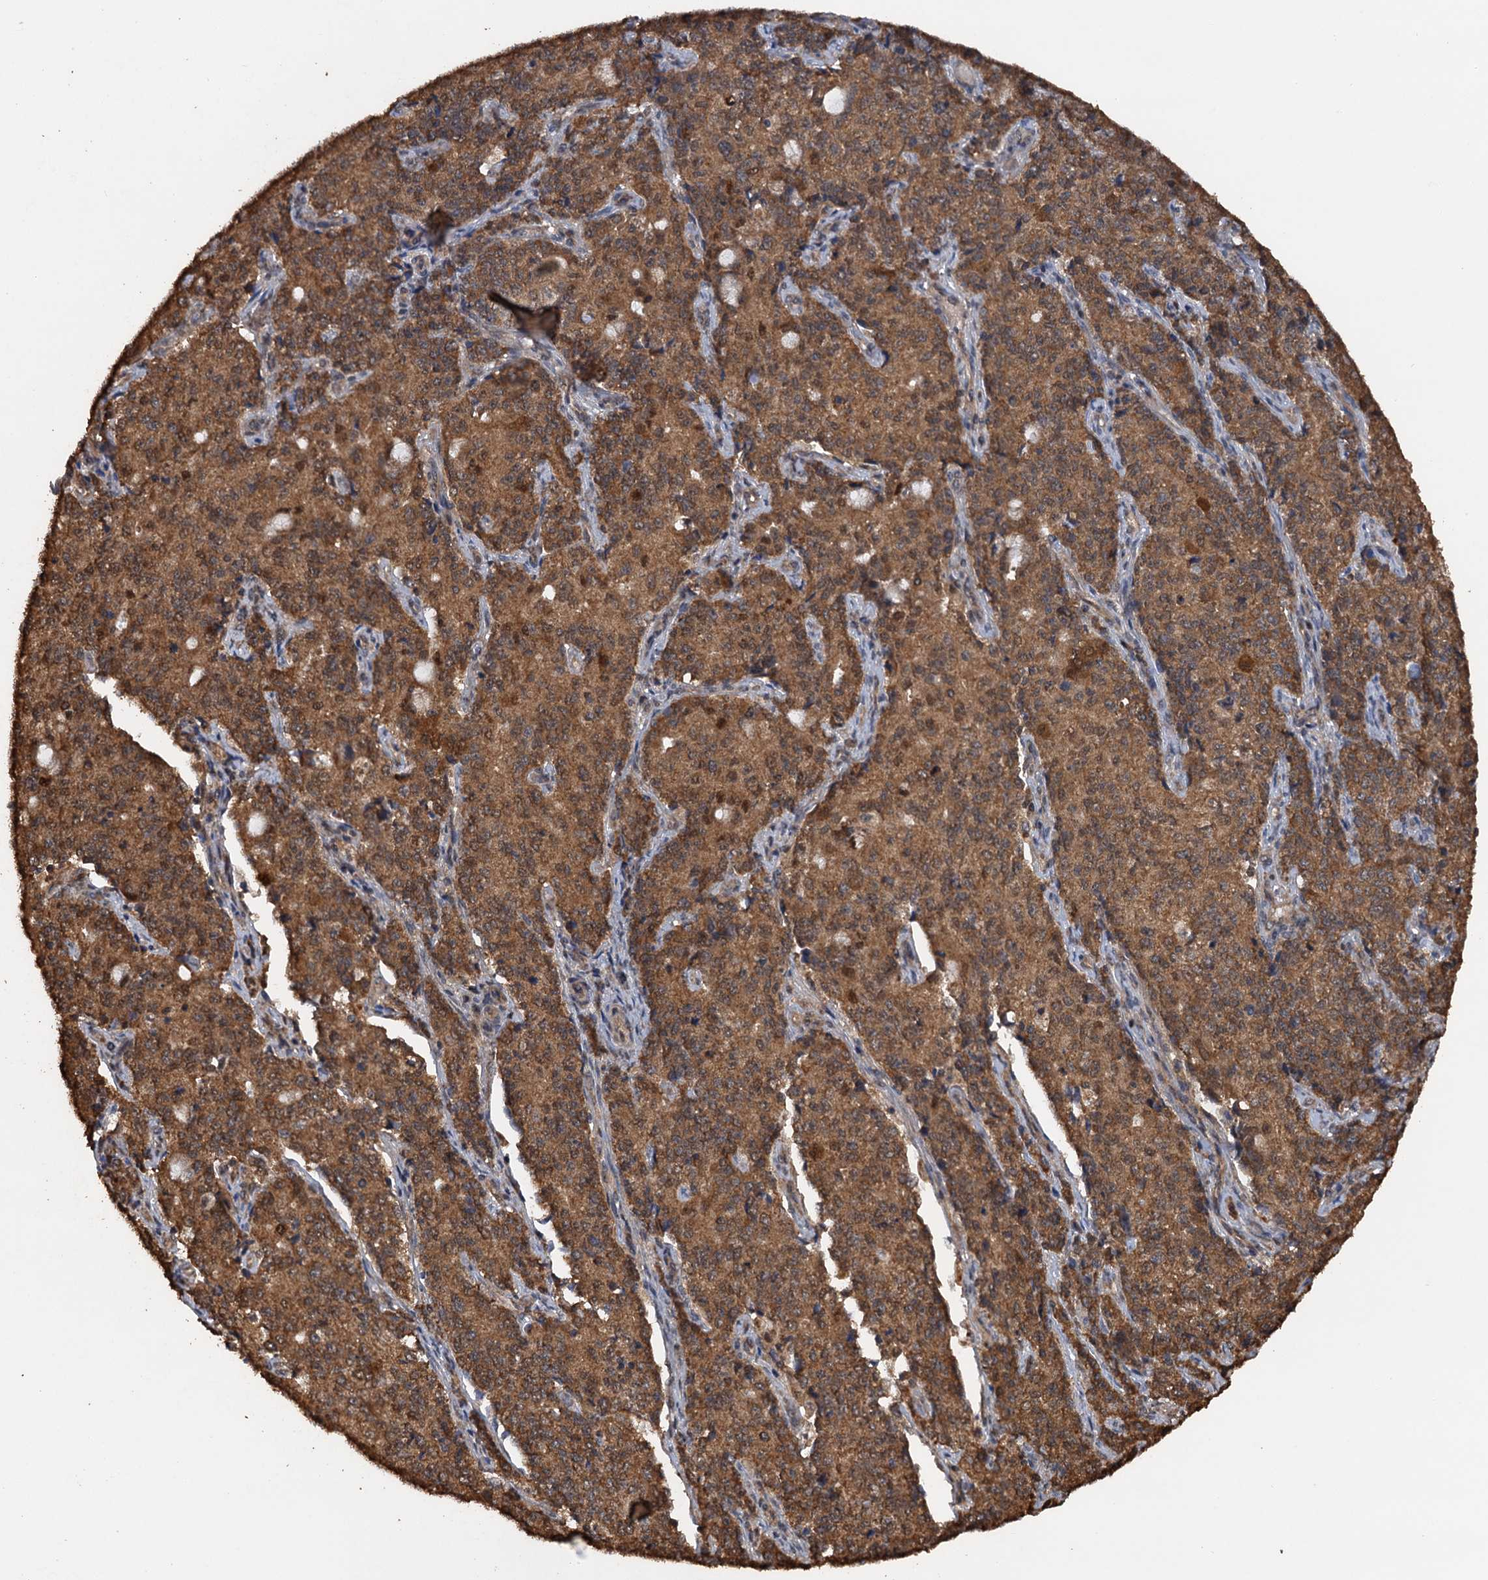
{"staining": {"intensity": "moderate", "quantity": ">75%", "location": "cytoplasmic/membranous,nuclear"}, "tissue": "endometrial cancer", "cell_type": "Tumor cells", "image_type": "cancer", "snomed": [{"axis": "morphology", "description": "Adenocarcinoma, NOS"}, {"axis": "topography", "description": "Endometrium"}], "caption": "Protein expression analysis of human endometrial cancer reveals moderate cytoplasmic/membranous and nuclear expression in about >75% of tumor cells.", "gene": "PSMD9", "patient": {"sex": "female", "age": 50}}